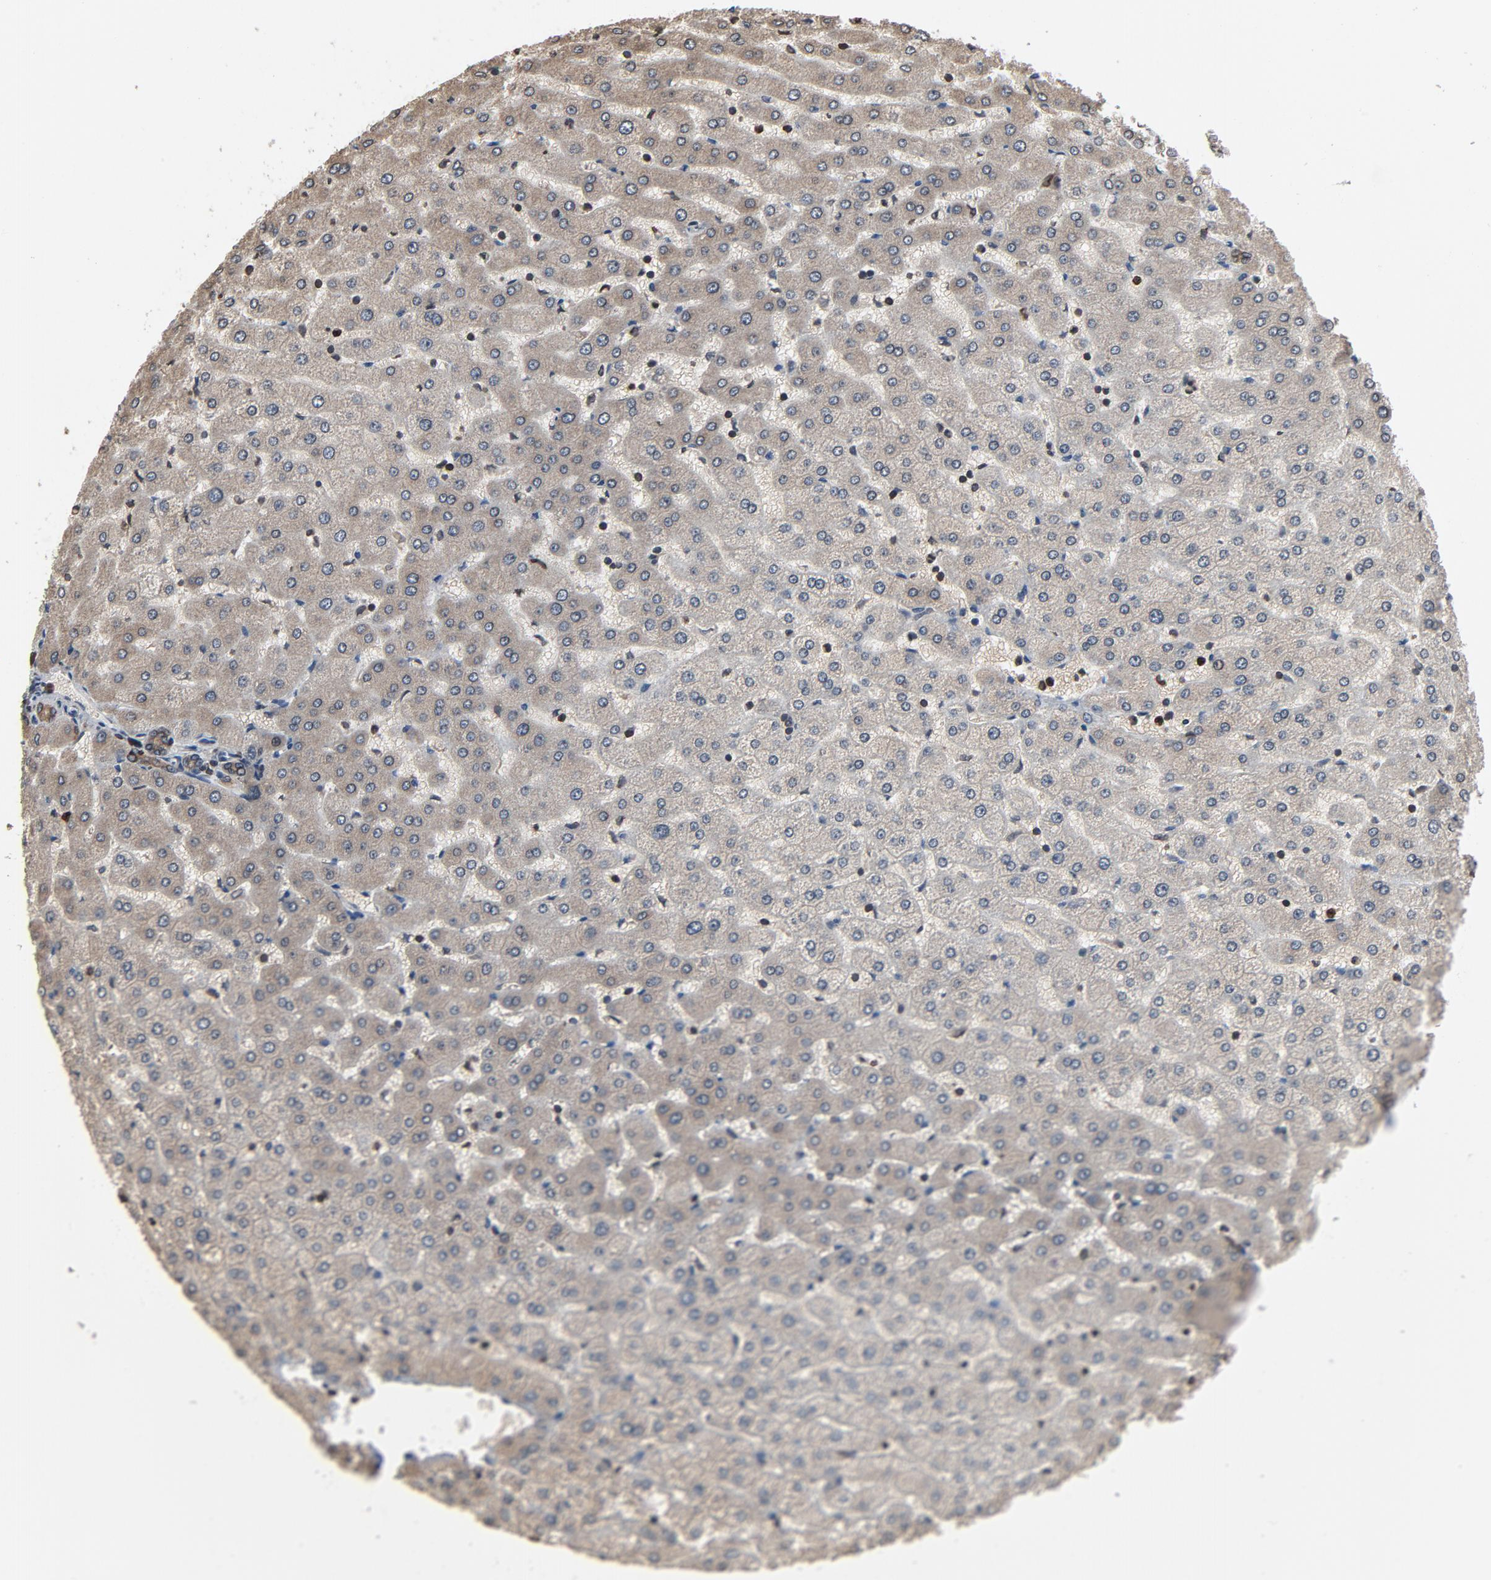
{"staining": {"intensity": "moderate", "quantity": ">75%", "location": "cytoplasmic/membranous"}, "tissue": "liver", "cell_type": "Cholangiocytes", "image_type": "normal", "snomed": [{"axis": "morphology", "description": "Normal tissue, NOS"}, {"axis": "morphology", "description": "Fibrosis, NOS"}, {"axis": "topography", "description": "Liver"}], "caption": "Moderate cytoplasmic/membranous protein staining is identified in about >75% of cholangiocytes in liver. Nuclei are stained in blue.", "gene": "UBE2D1", "patient": {"sex": "female", "age": 29}}